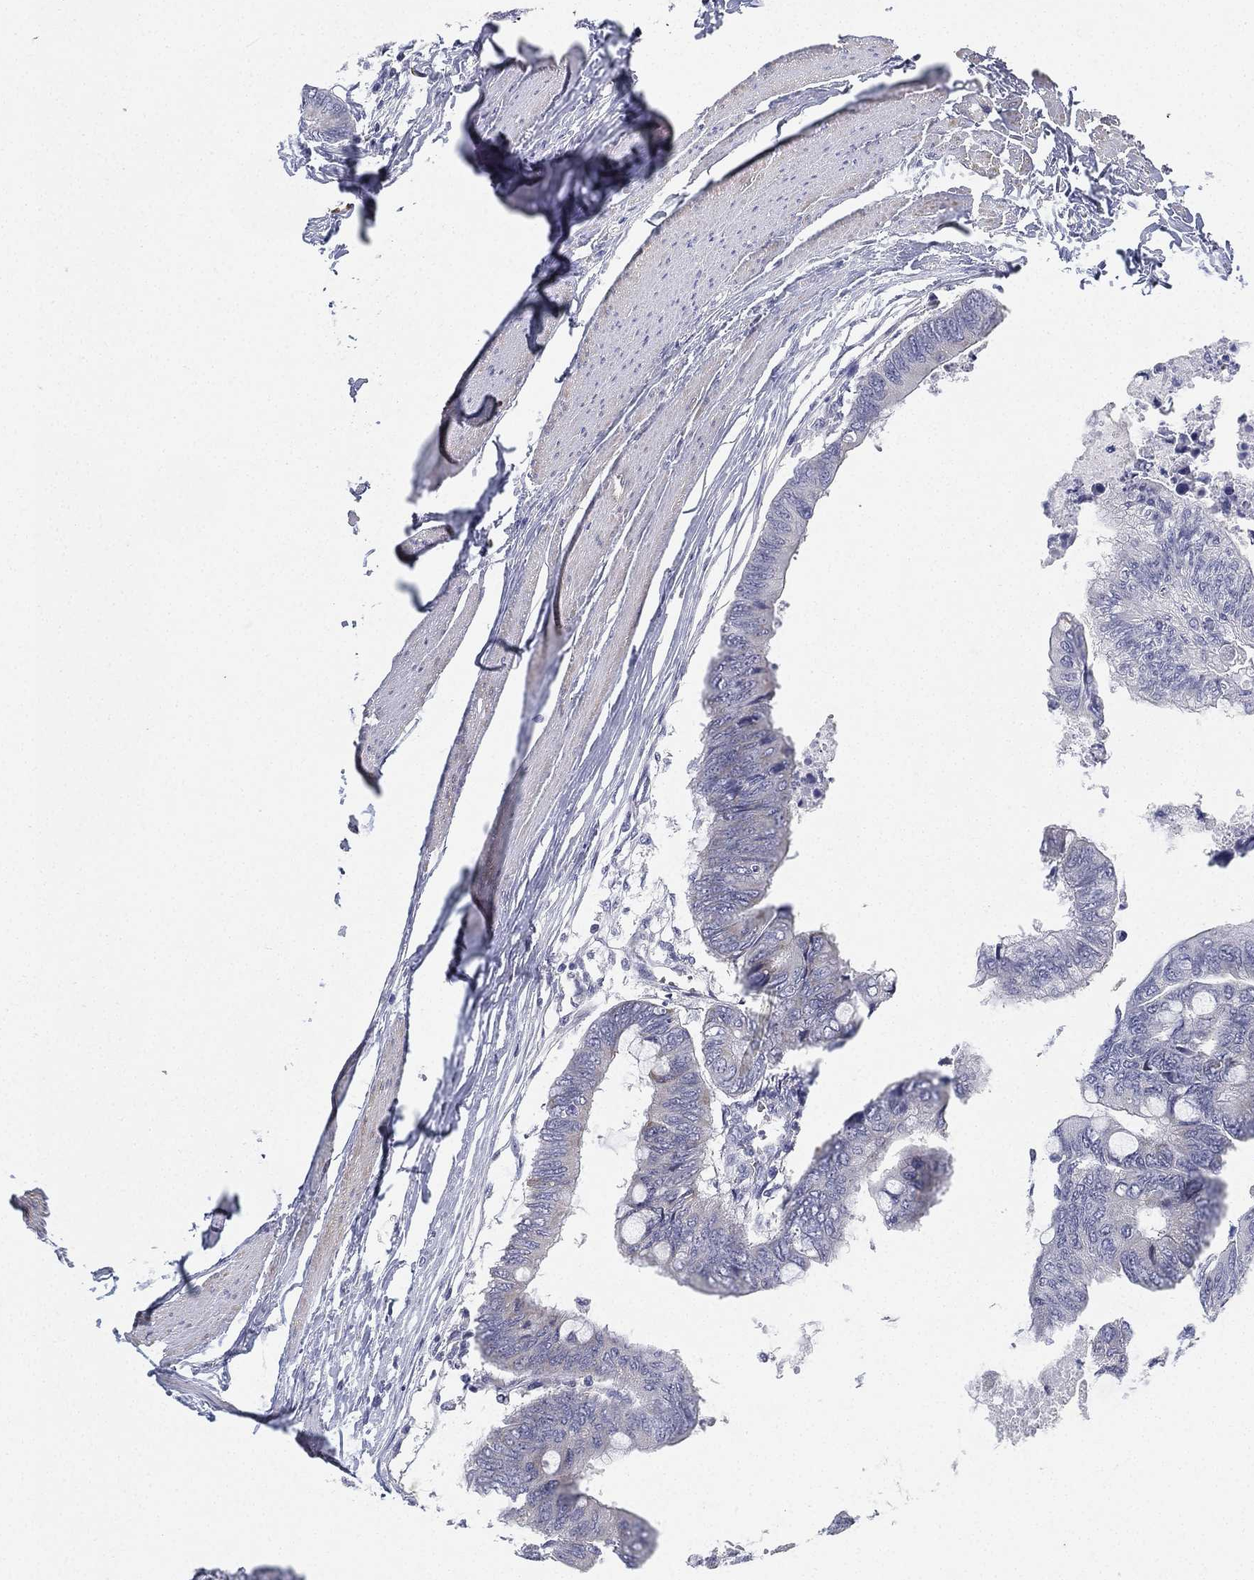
{"staining": {"intensity": "negative", "quantity": "none", "location": "none"}, "tissue": "colorectal cancer", "cell_type": "Tumor cells", "image_type": "cancer", "snomed": [{"axis": "morphology", "description": "Normal tissue, NOS"}, {"axis": "morphology", "description": "Adenocarcinoma, NOS"}, {"axis": "topography", "description": "Rectum"}, {"axis": "topography", "description": "Peripheral nerve tissue"}], "caption": "This is an IHC micrograph of human colorectal cancer (adenocarcinoma). There is no expression in tumor cells.", "gene": "HEATR4", "patient": {"sex": "male", "age": 92}}